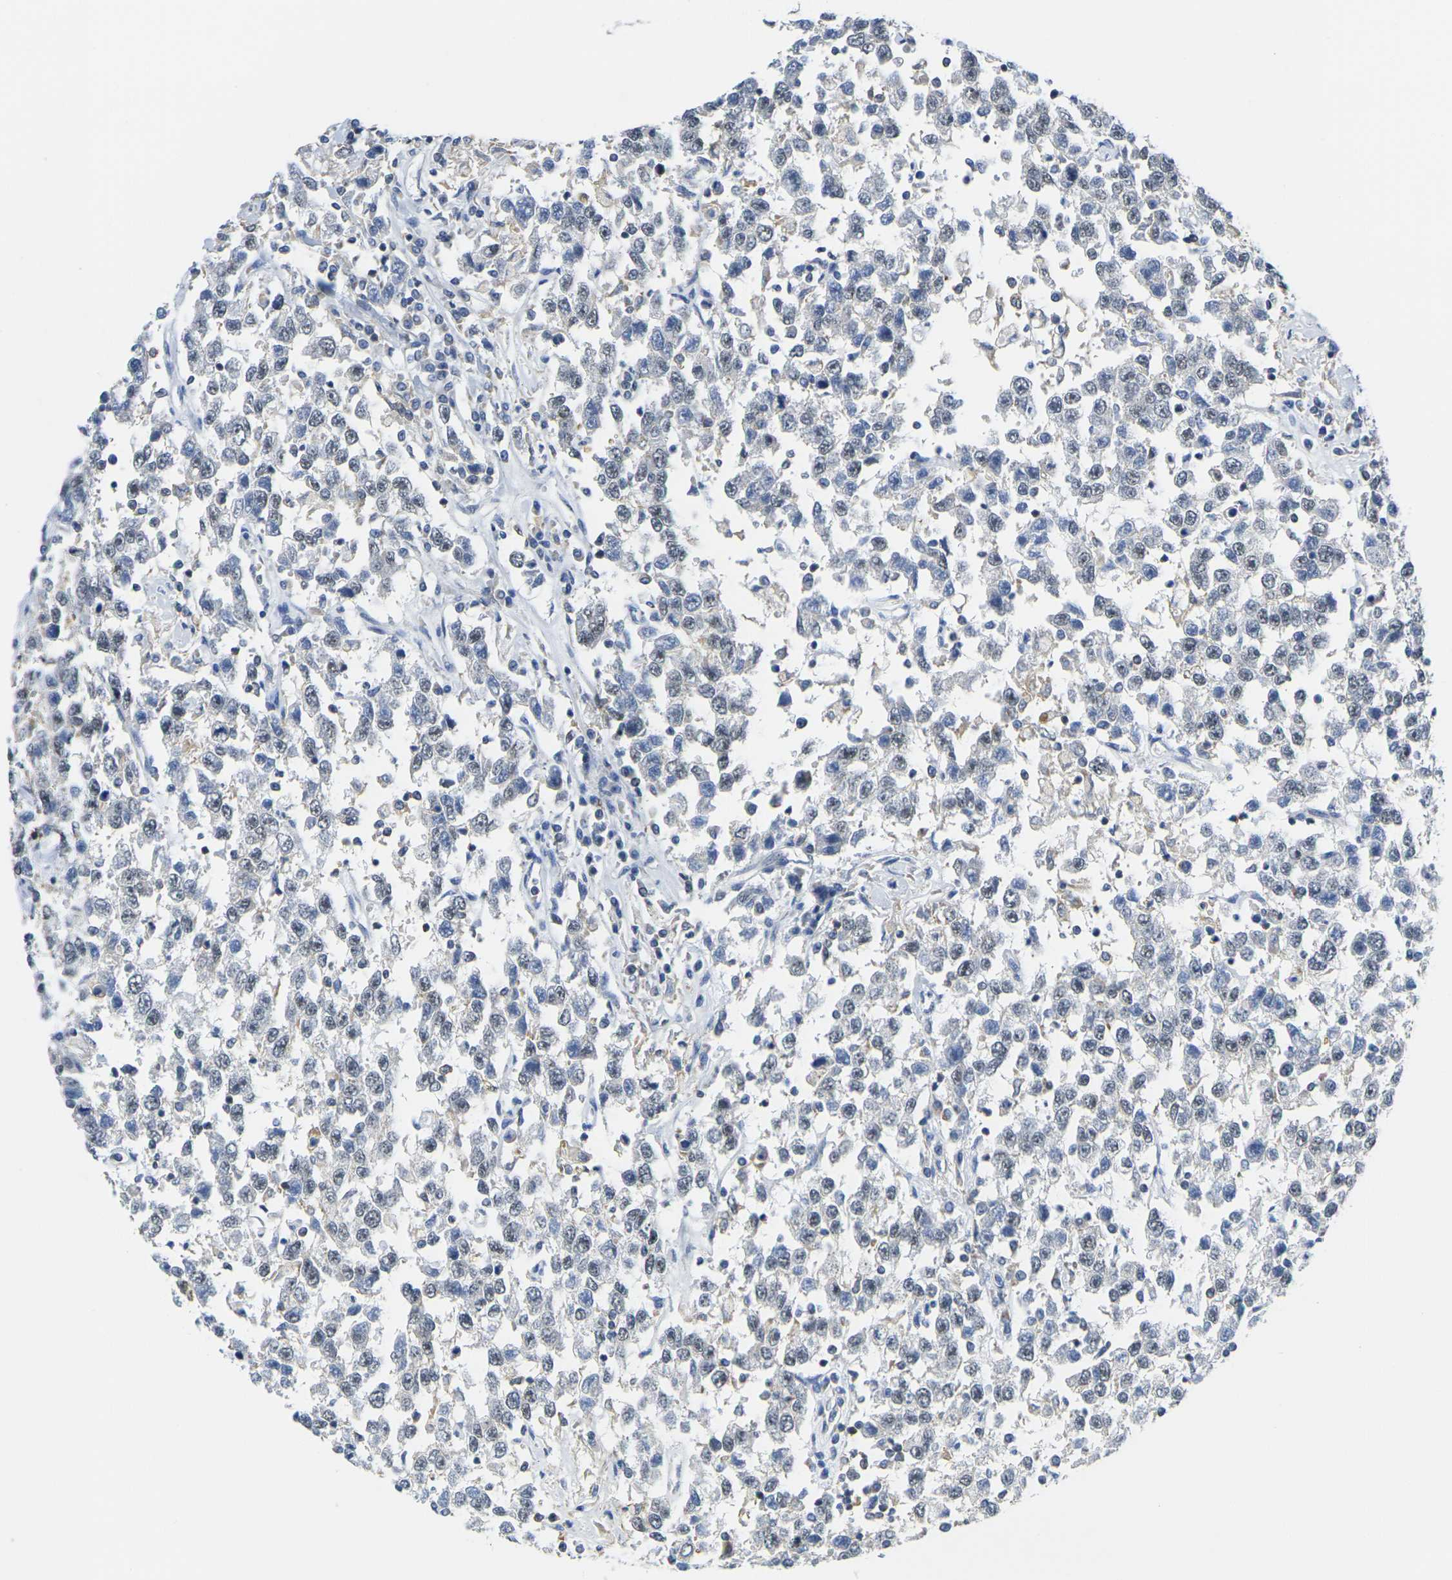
{"staining": {"intensity": "negative", "quantity": "none", "location": "none"}, "tissue": "testis cancer", "cell_type": "Tumor cells", "image_type": "cancer", "snomed": [{"axis": "morphology", "description": "Seminoma, NOS"}, {"axis": "topography", "description": "Testis"}], "caption": "Immunohistochemistry of testis seminoma exhibits no positivity in tumor cells.", "gene": "OTOF", "patient": {"sex": "male", "age": 41}}